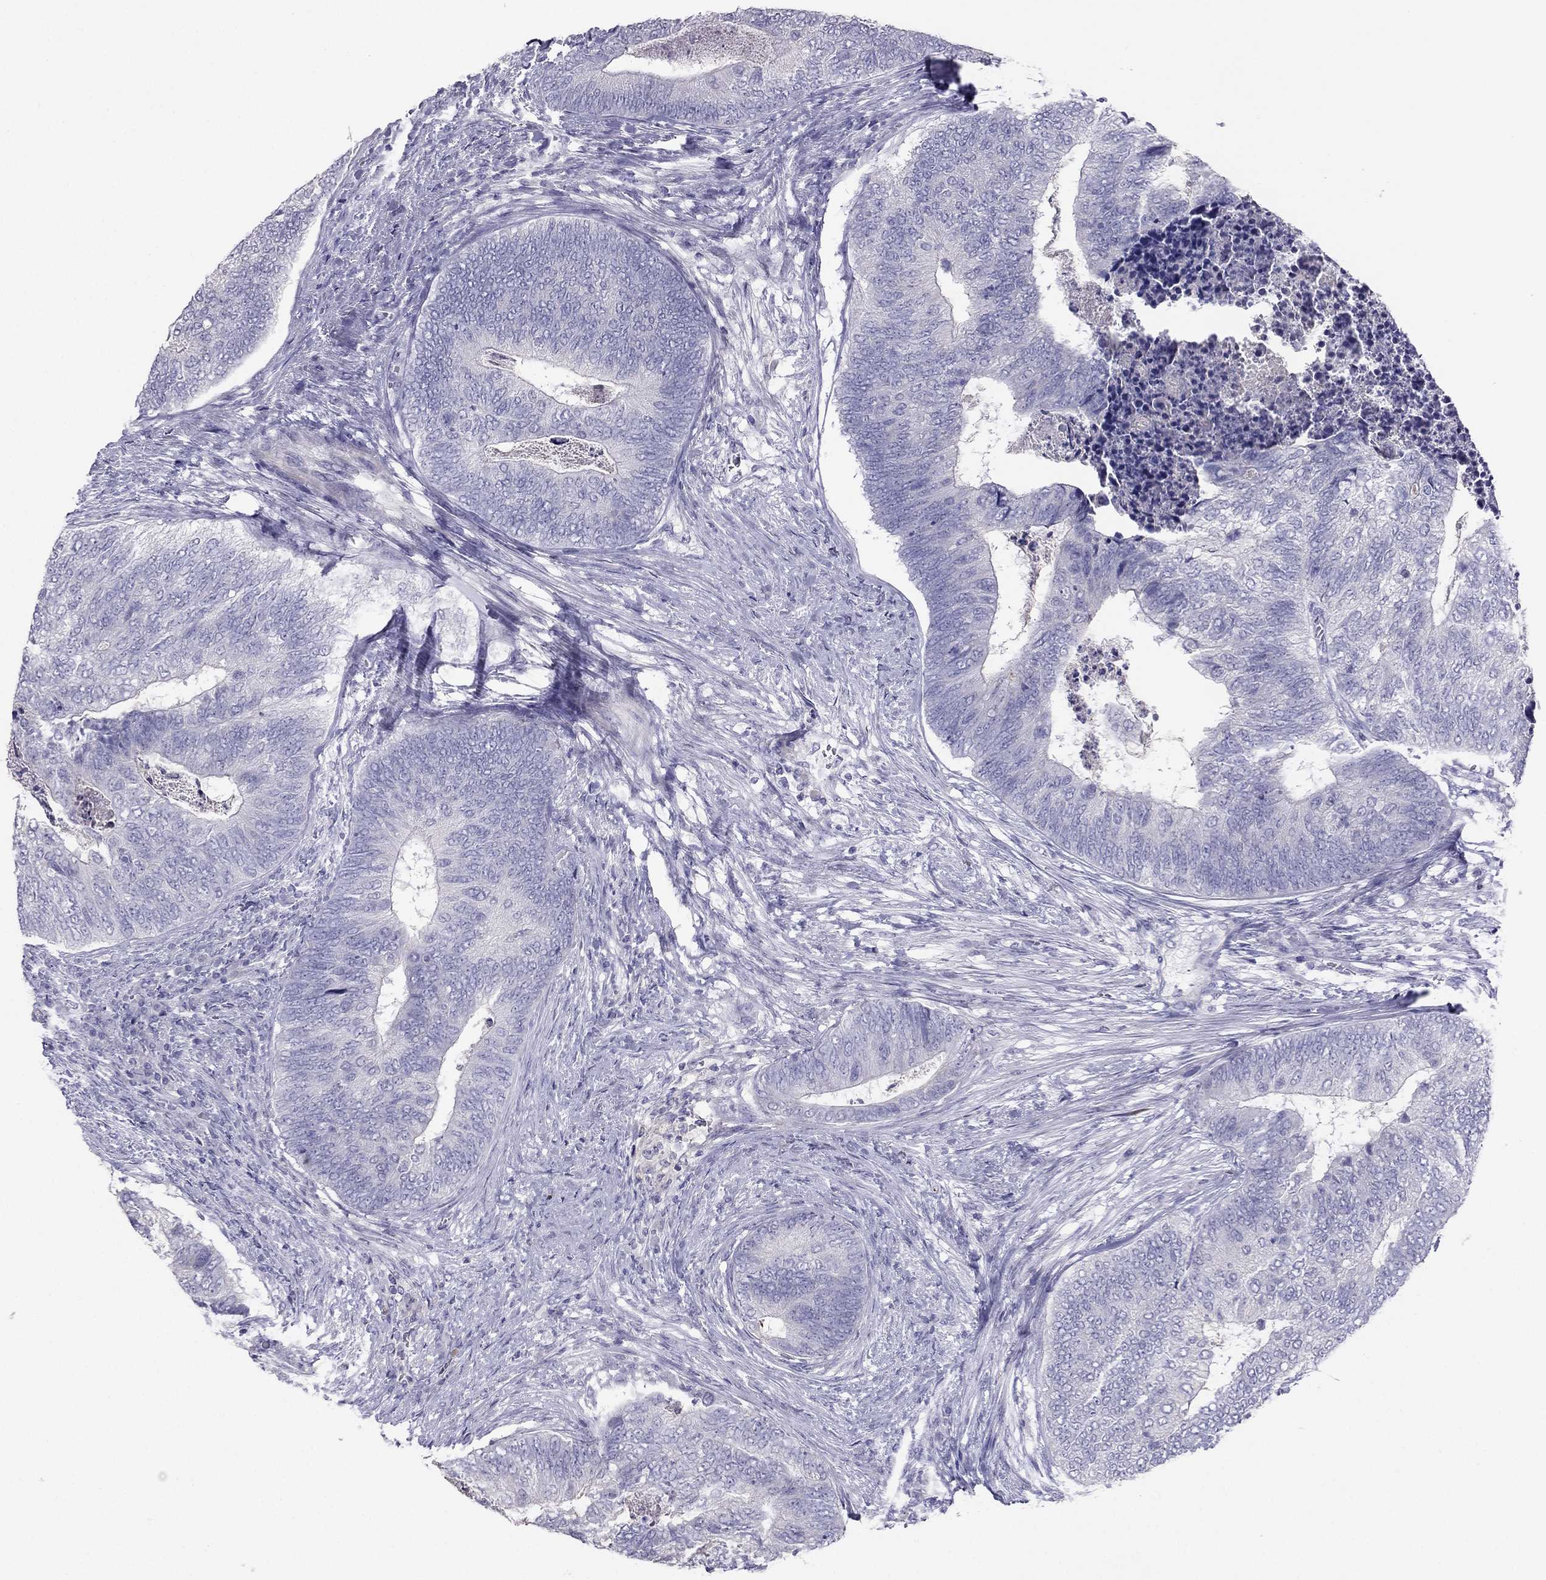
{"staining": {"intensity": "negative", "quantity": "none", "location": "none"}, "tissue": "colorectal cancer", "cell_type": "Tumor cells", "image_type": "cancer", "snomed": [{"axis": "morphology", "description": "Adenocarcinoma, NOS"}, {"axis": "topography", "description": "Colon"}], "caption": "Protein analysis of colorectal adenocarcinoma displays no significant positivity in tumor cells. The staining is performed using DAB brown chromogen with nuclei counter-stained in using hematoxylin.", "gene": "RGS8", "patient": {"sex": "female", "age": 67}}